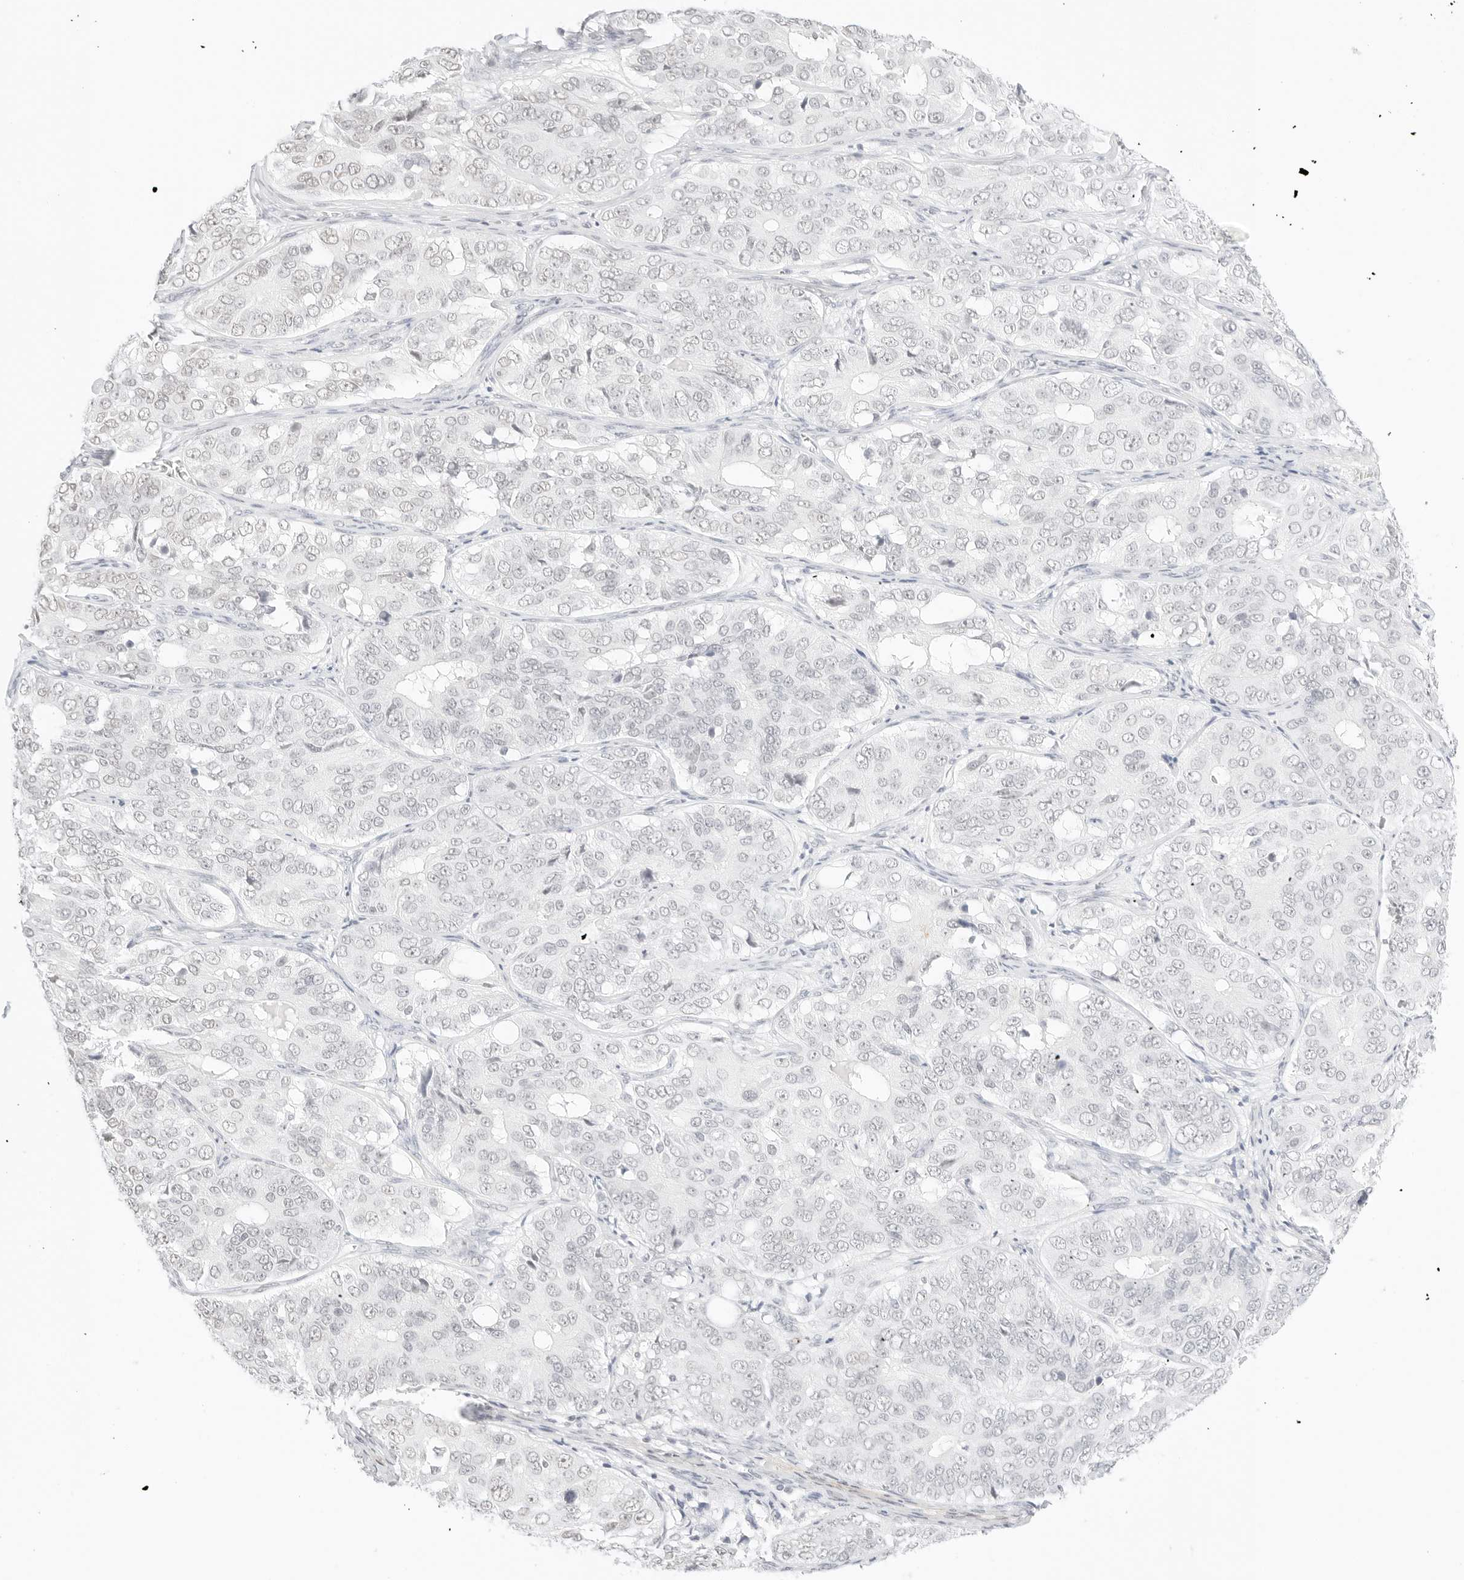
{"staining": {"intensity": "negative", "quantity": "none", "location": "none"}, "tissue": "ovarian cancer", "cell_type": "Tumor cells", "image_type": "cancer", "snomed": [{"axis": "morphology", "description": "Carcinoma, endometroid"}, {"axis": "topography", "description": "Ovary"}], "caption": "There is no significant staining in tumor cells of endometroid carcinoma (ovarian).", "gene": "FBLN5", "patient": {"sex": "female", "age": 51}}